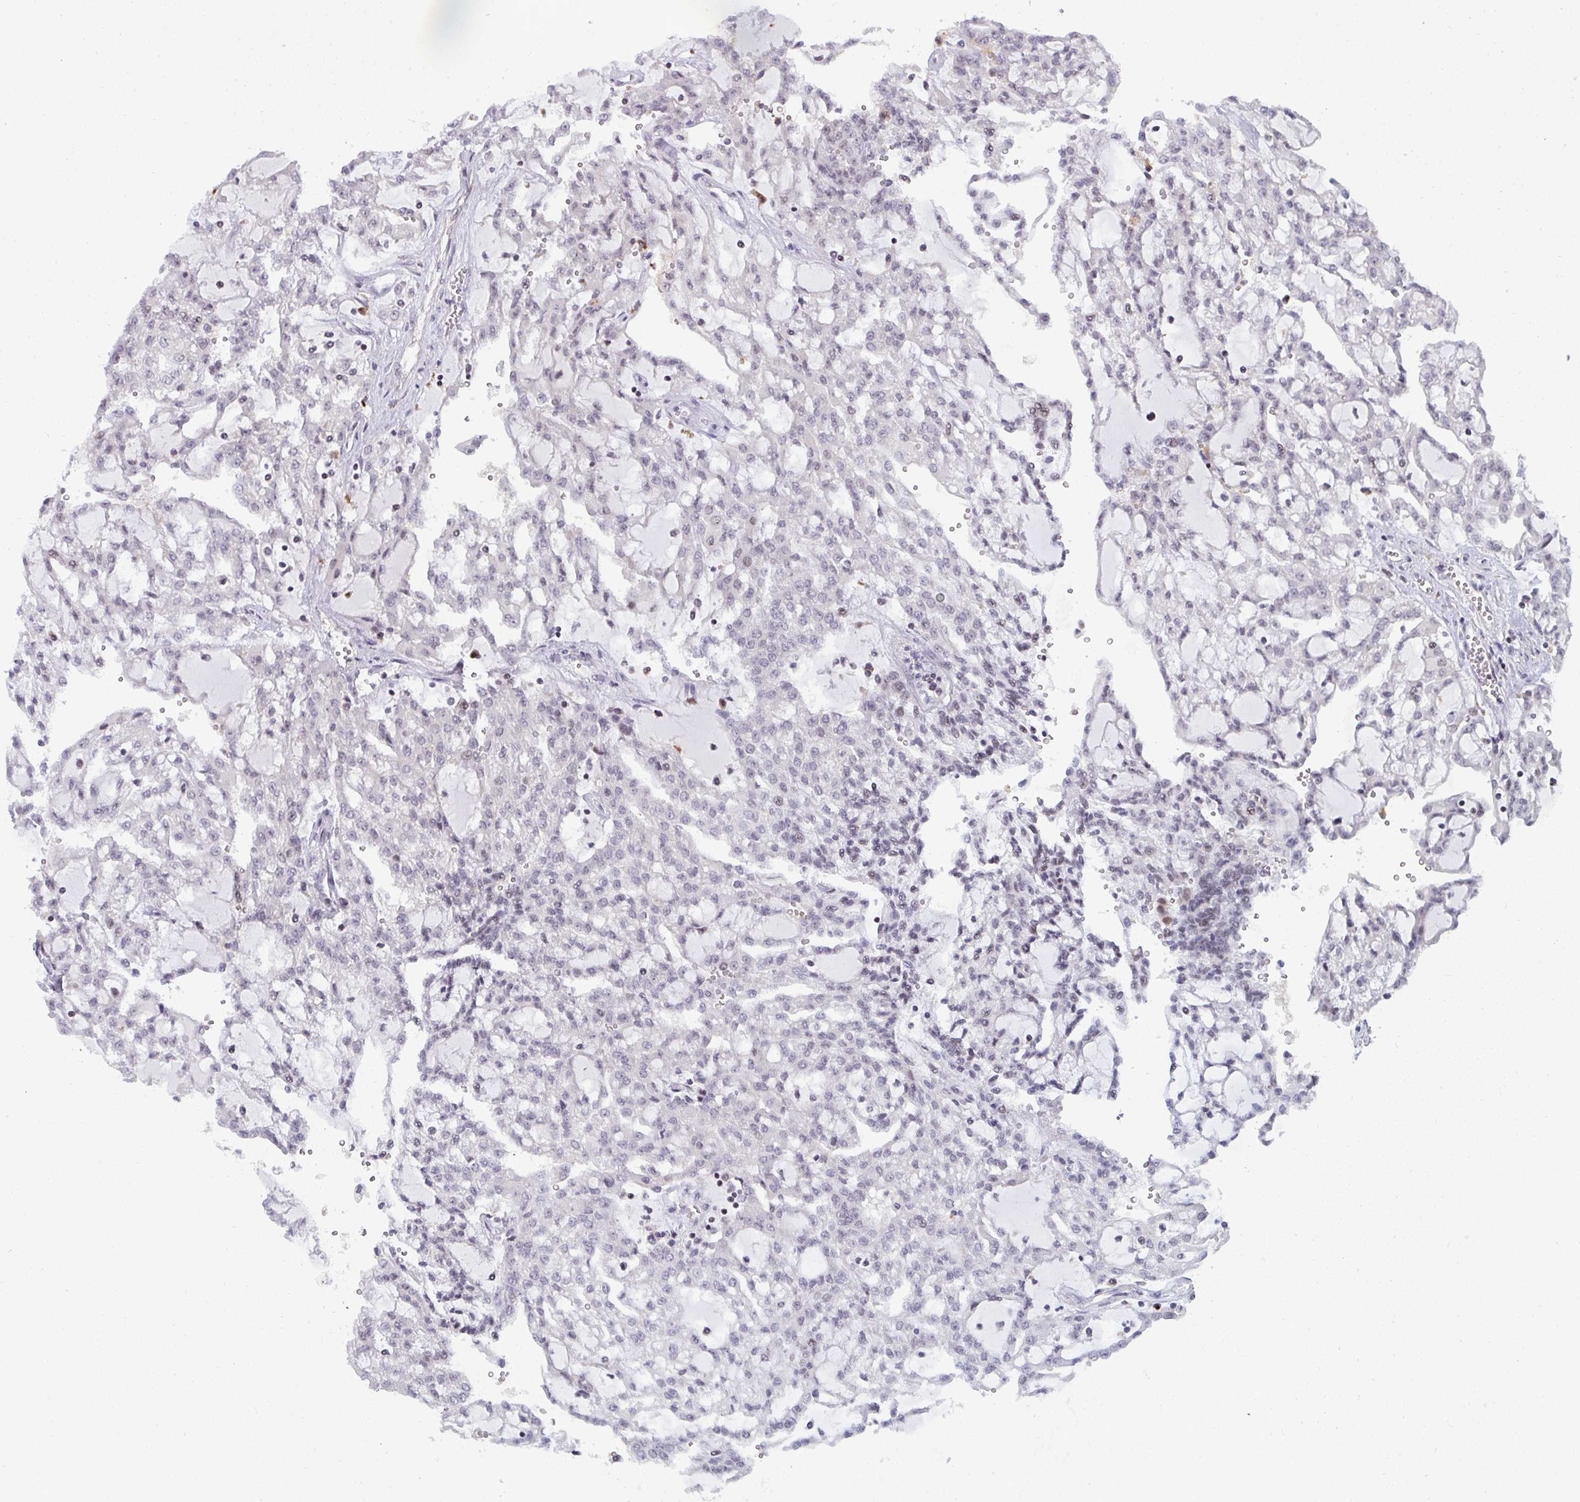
{"staining": {"intensity": "negative", "quantity": "none", "location": "none"}, "tissue": "renal cancer", "cell_type": "Tumor cells", "image_type": "cancer", "snomed": [{"axis": "morphology", "description": "Adenocarcinoma, NOS"}, {"axis": "topography", "description": "Kidney"}], "caption": "An immunohistochemistry (IHC) photomicrograph of renal cancer is shown. There is no staining in tumor cells of renal cancer.", "gene": "ATF1", "patient": {"sex": "male", "age": 63}}